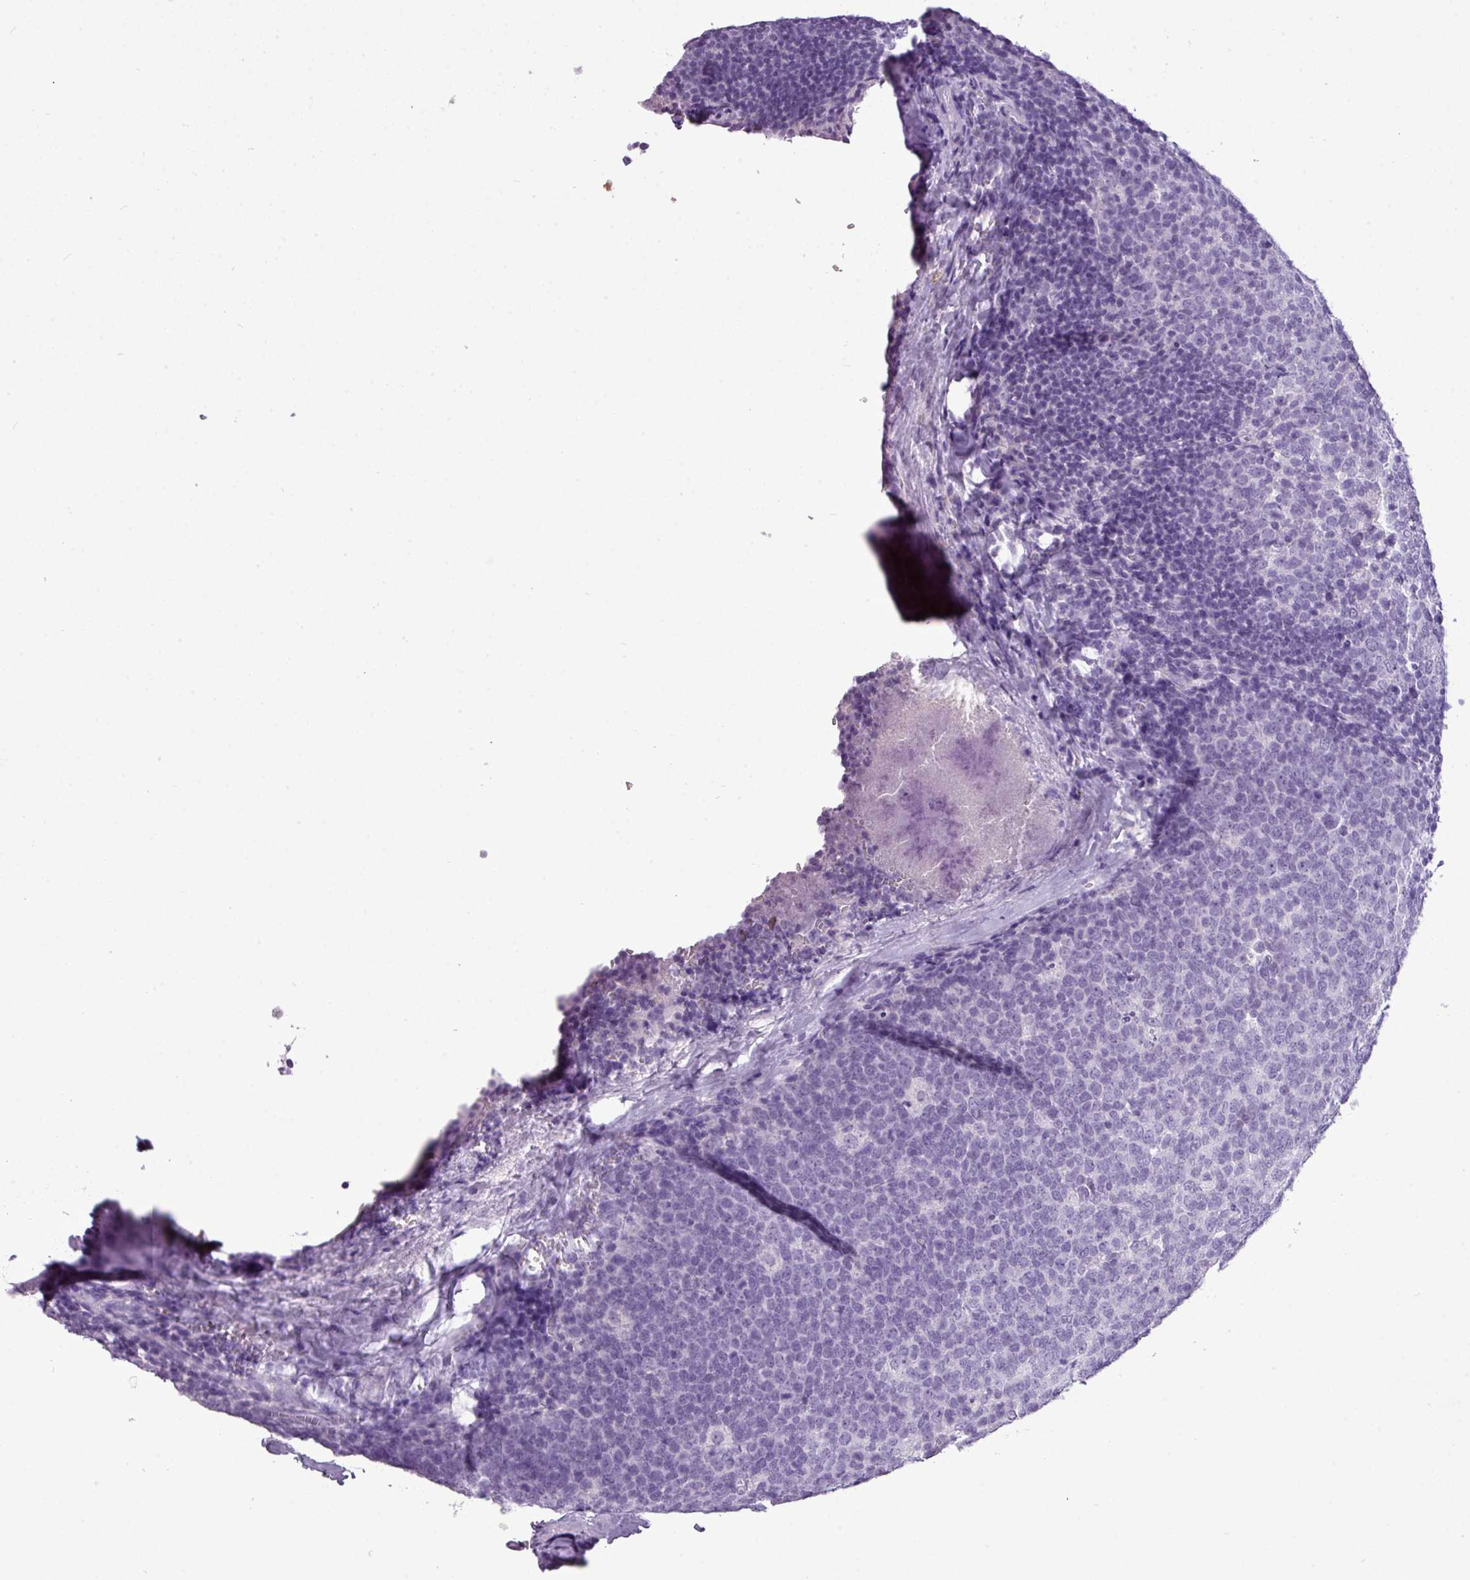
{"staining": {"intensity": "negative", "quantity": "none", "location": "none"}, "tissue": "tonsil", "cell_type": "Germinal center cells", "image_type": "normal", "snomed": [{"axis": "morphology", "description": "Normal tissue, NOS"}, {"axis": "topography", "description": "Tonsil"}], "caption": "IHC photomicrograph of unremarkable human tonsil stained for a protein (brown), which demonstrates no staining in germinal center cells. Brightfield microscopy of immunohistochemistry (IHC) stained with DAB (brown) and hematoxylin (blue), captured at high magnification.", "gene": "TMEM91", "patient": {"sex": "male", "age": 27}}